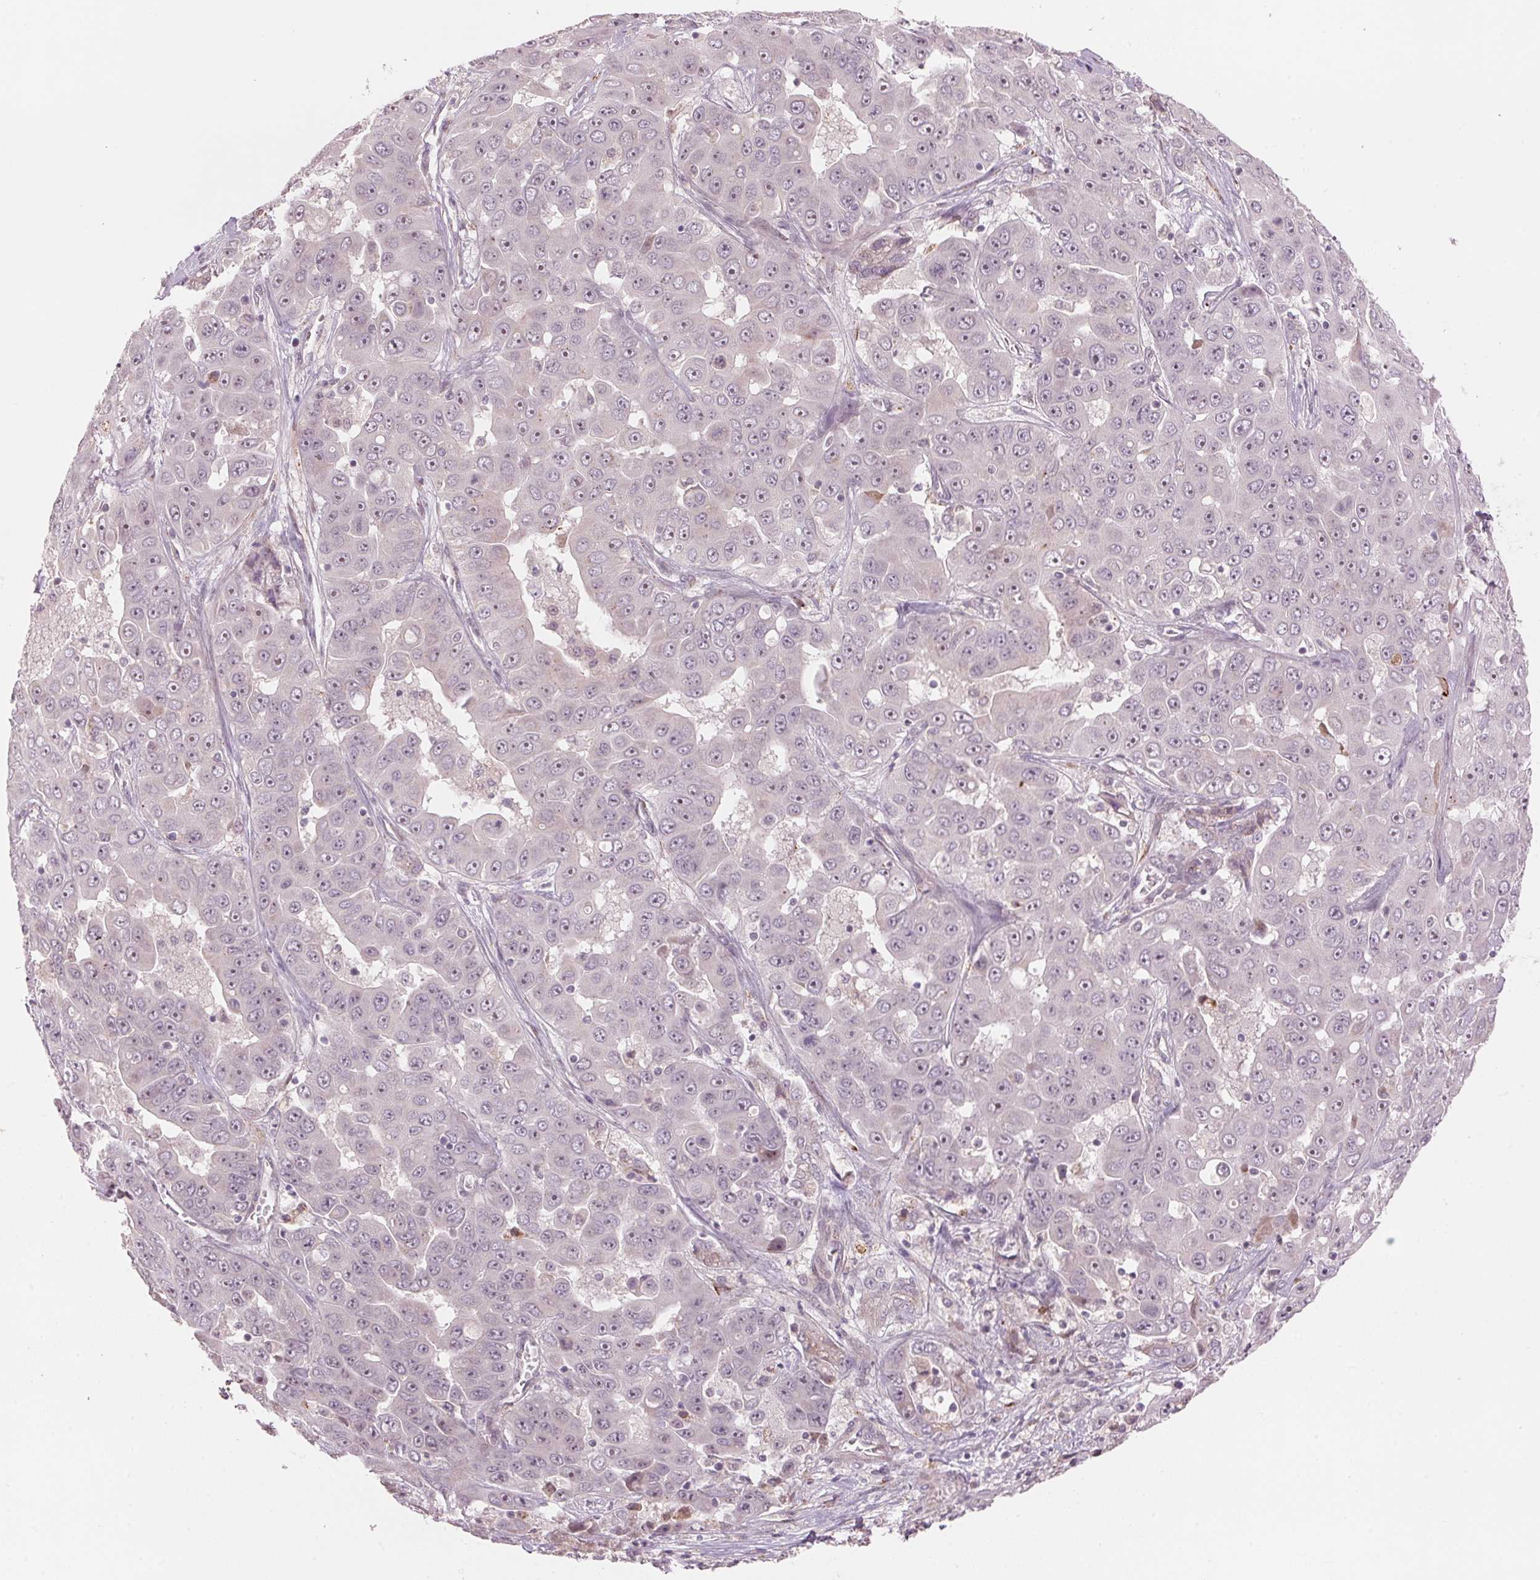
{"staining": {"intensity": "negative", "quantity": "none", "location": "none"}, "tissue": "liver cancer", "cell_type": "Tumor cells", "image_type": "cancer", "snomed": [{"axis": "morphology", "description": "Cholangiocarcinoma"}, {"axis": "topography", "description": "Liver"}], "caption": "This is an immunohistochemistry (IHC) image of human liver cholangiocarcinoma. There is no staining in tumor cells.", "gene": "TMED6", "patient": {"sex": "female", "age": 52}}